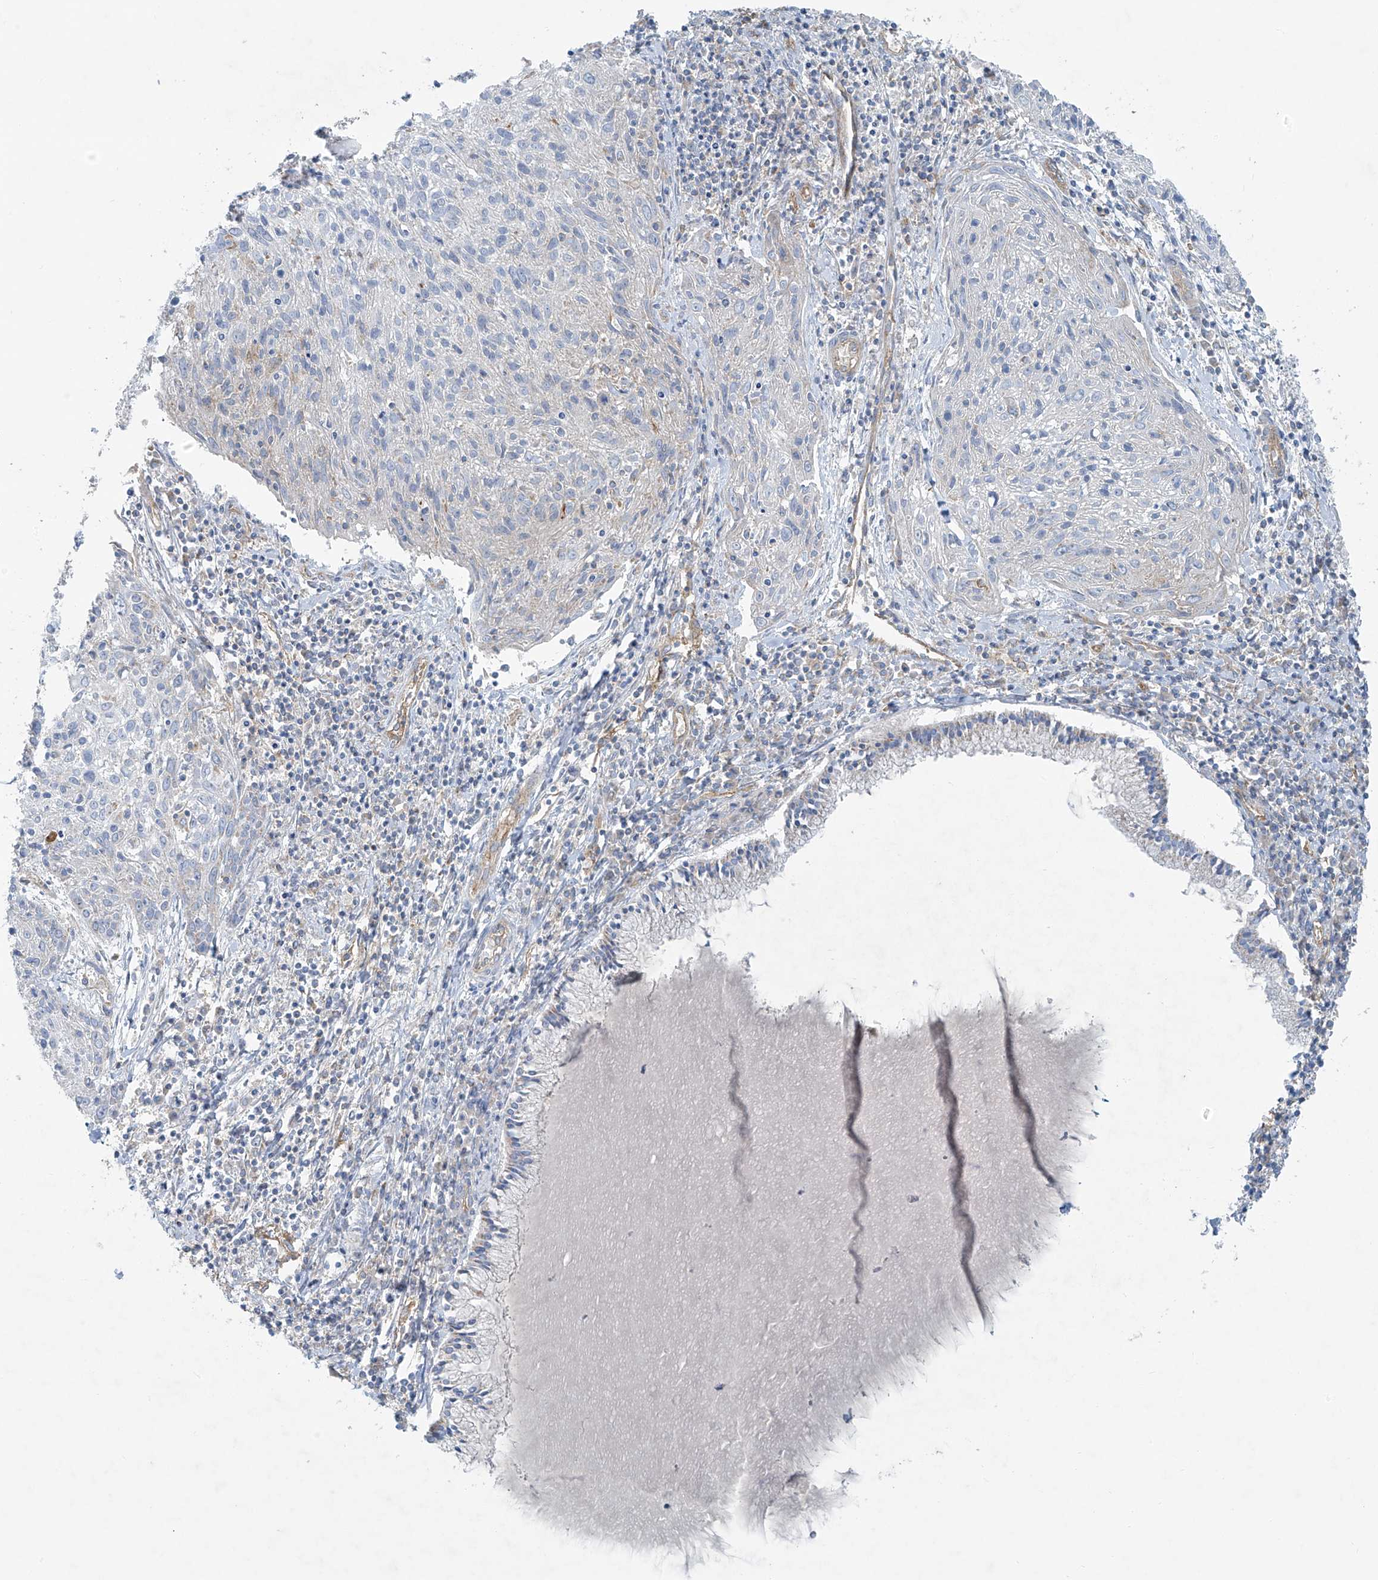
{"staining": {"intensity": "negative", "quantity": "none", "location": "none"}, "tissue": "cervical cancer", "cell_type": "Tumor cells", "image_type": "cancer", "snomed": [{"axis": "morphology", "description": "Squamous cell carcinoma, NOS"}, {"axis": "topography", "description": "Cervix"}], "caption": "Immunohistochemical staining of human cervical squamous cell carcinoma displays no significant staining in tumor cells.", "gene": "VAMP5", "patient": {"sex": "female", "age": 51}}